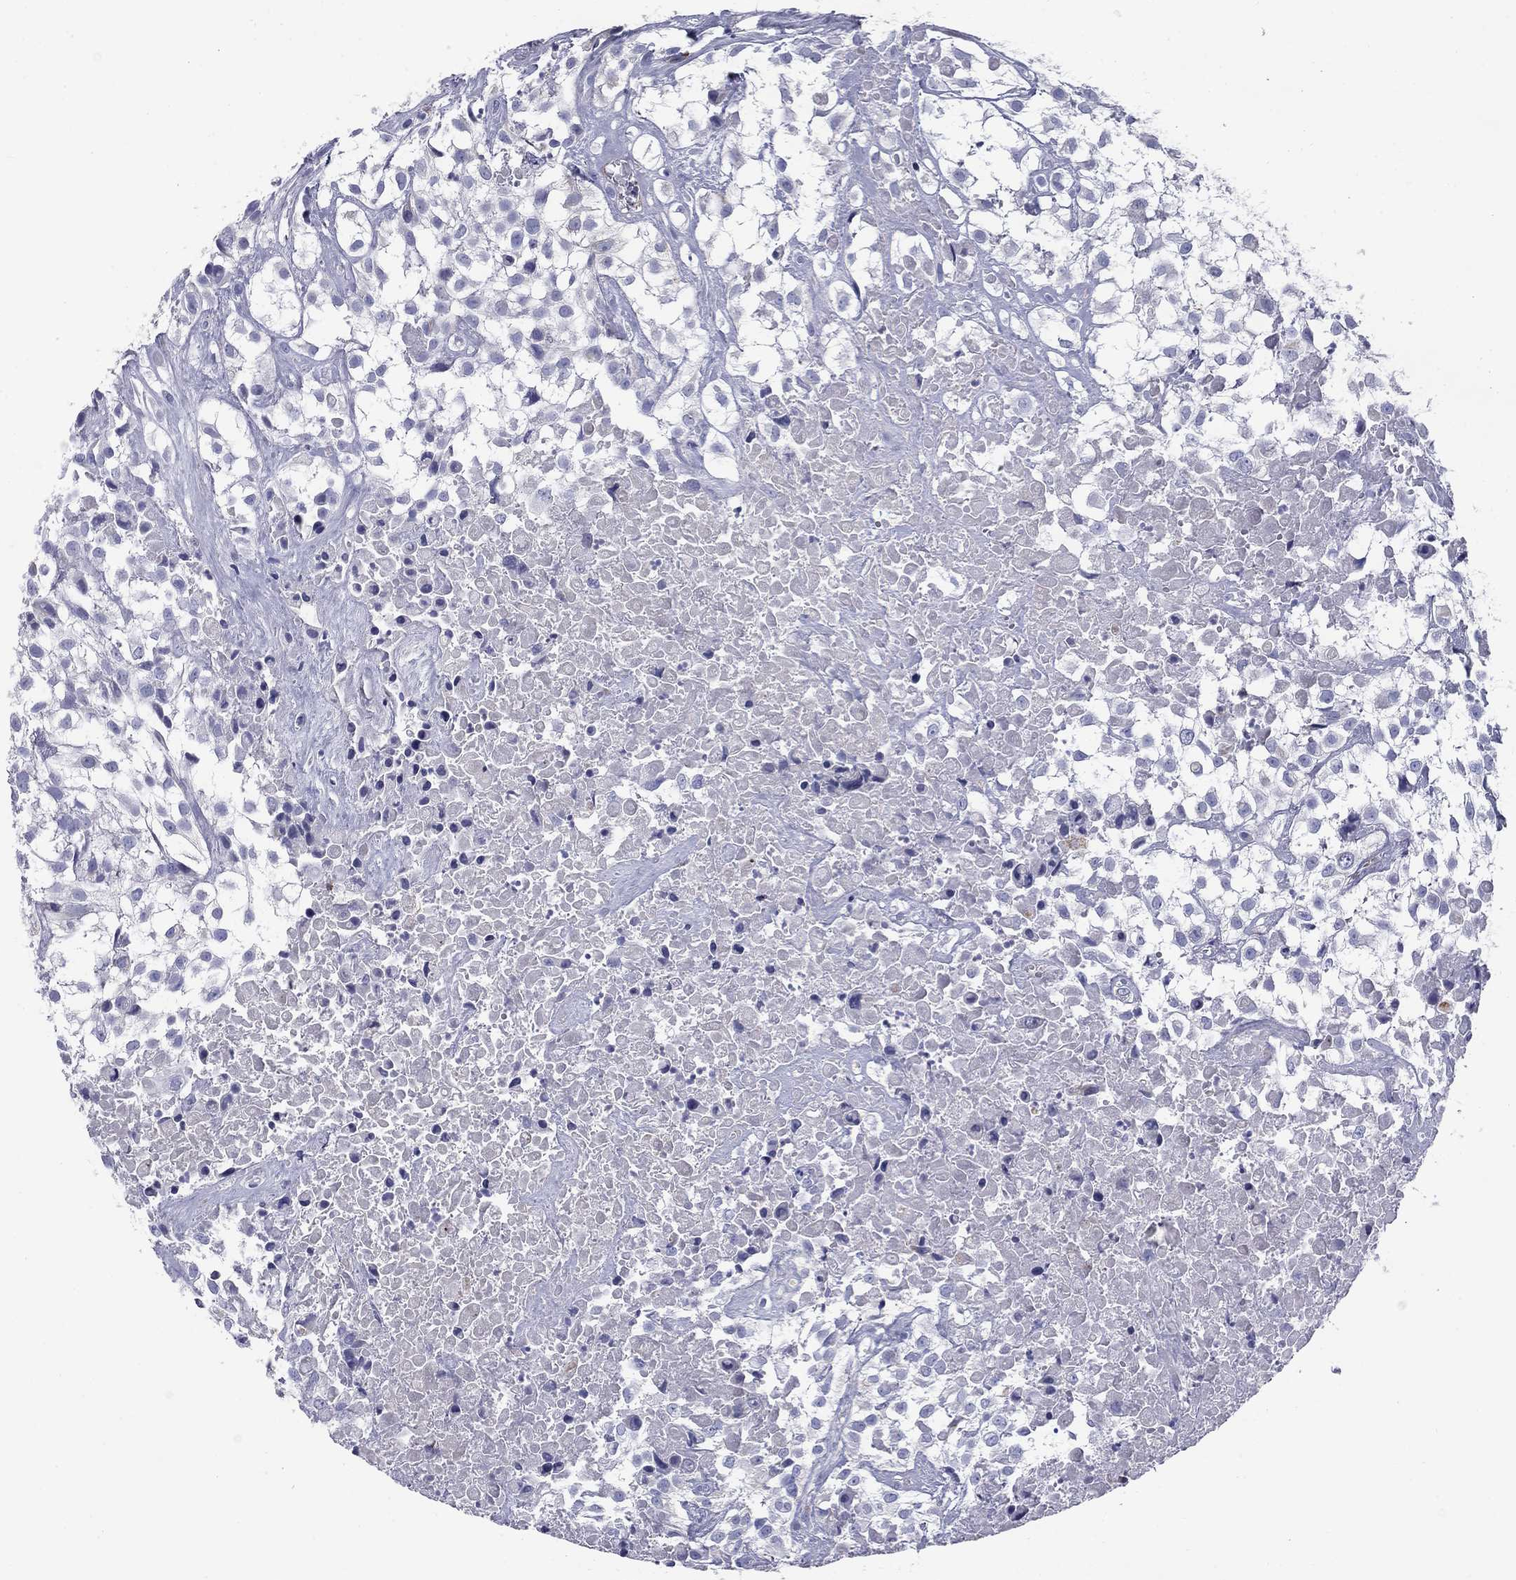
{"staining": {"intensity": "negative", "quantity": "none", "location": "none"}, "tissue": "urothelial cancer", "cell_type": "Tumor cells", "image_type": "cancer", "snomed": [{"axis": "morphology", "description": "Urothelial carcinoma, High grade"}, {"axis": "topography", "description": "Urinary bladder"}], "caption": "An immunohistochemistry (IHC) micrograph of urothelial carcinoma (high-grade) is shown. There is no staining in tumor cells of urothelial carcinoma (high-grade).", "gene": "NDUFA4L2", "patient": {"sex": "male", "age": 56}}